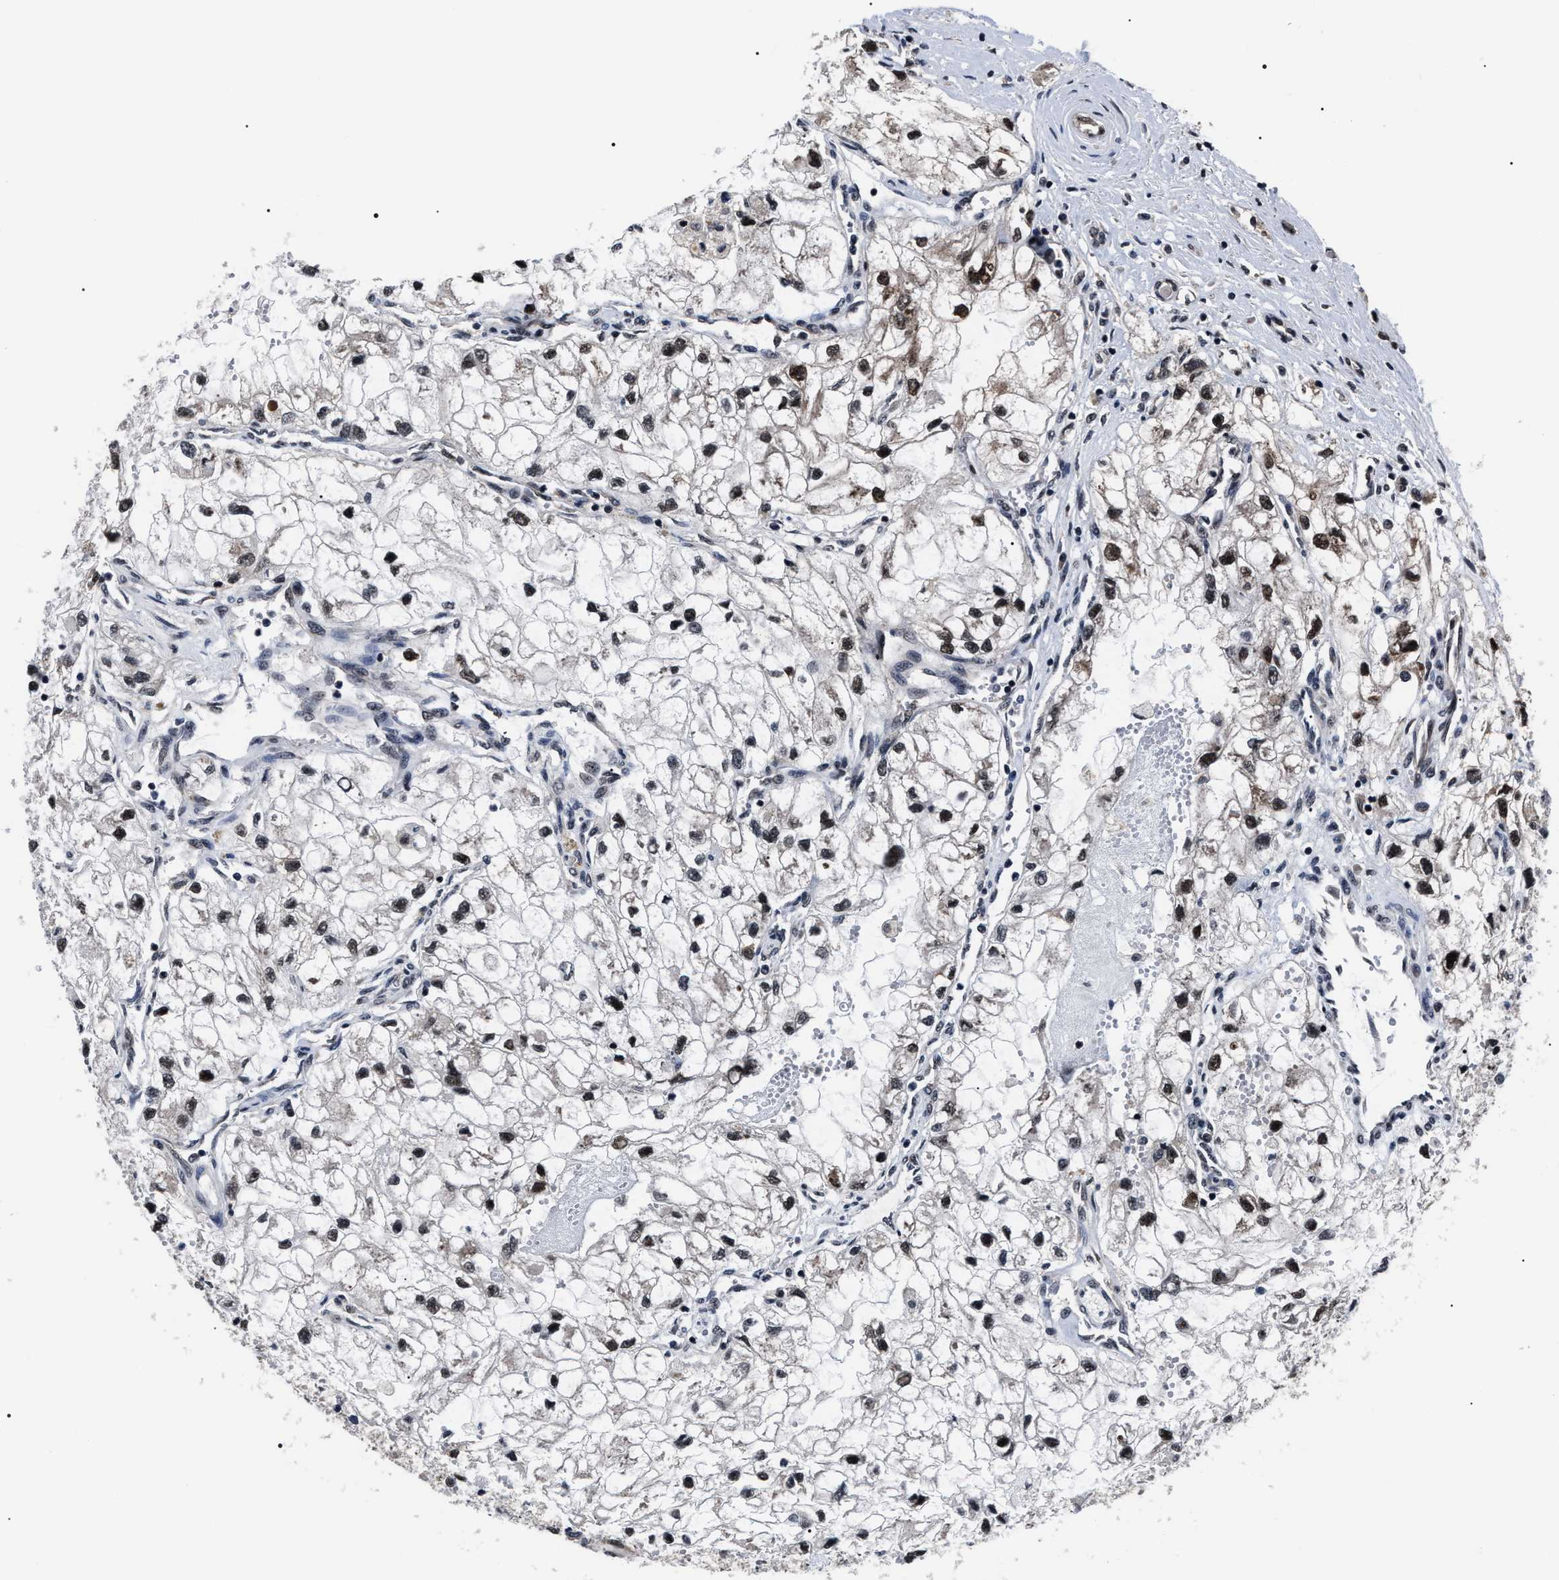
{"staining": {"intensity": "strong", "quantity": ">75%", "location": "nuclear"}, "tissue": "renal cancer", "cell_type": "Tumor cells", "image_type": "cancer", "snomed": [{"axis": "morphology", "description": "Adenocarcinoma, NOS"}, {"axis": "topography", "description": "Kidney"}], "caption": "Immunohistochemistry staining of renal cancer, which shows high levels of strong nuclear staining in about >75% of tumor cells indicating strong nuclear protein expression. The staining was performed using DAB (3,3'-diaminobenzidine) (brown) for protein detection and nuclei were counterstained in hematoxylin (blue).", "gene": "CSNK2A1", "patient": {"sex": "female", "age": 70}}